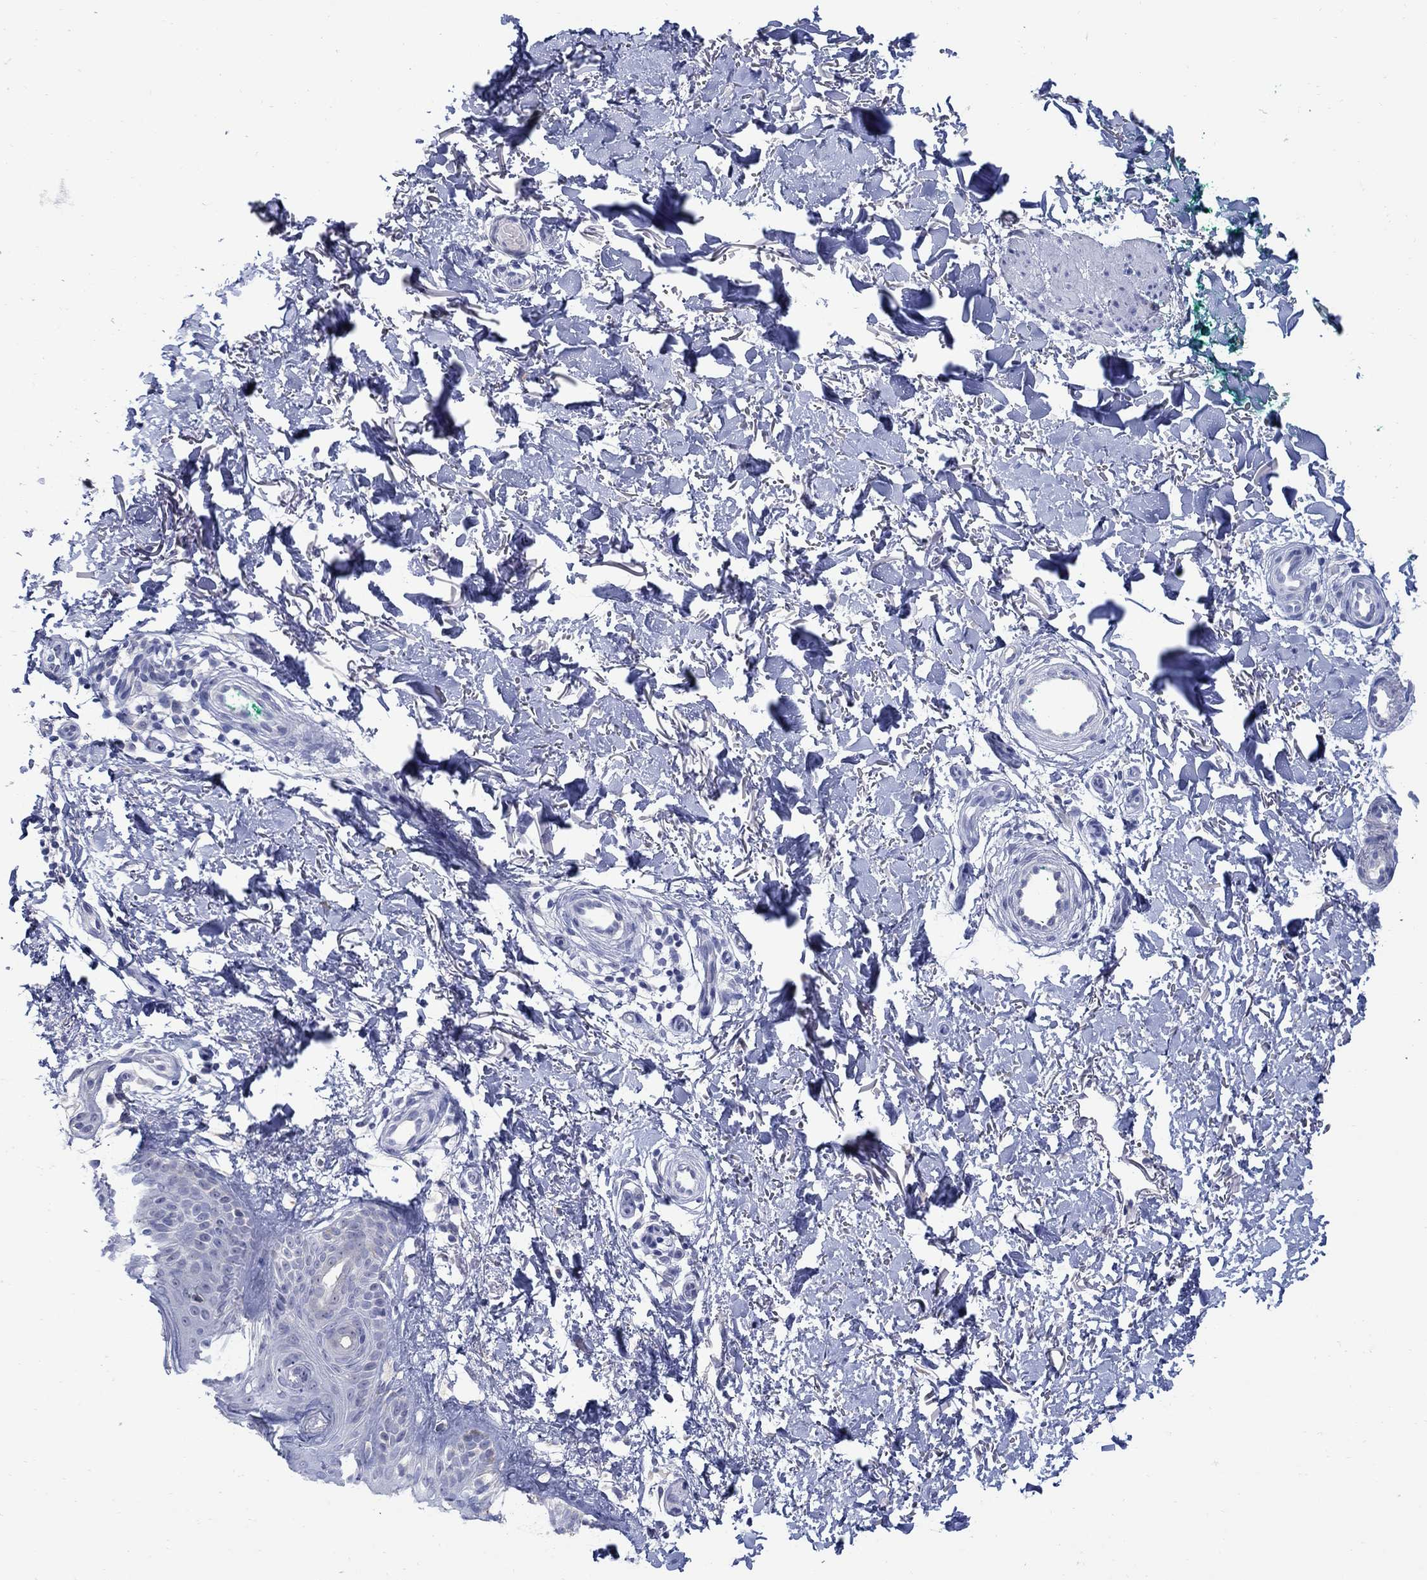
{"staining": {"intensity": "negative", "quantity": "none", "location": "none"}, "tissue": "skin", "cell_type": "Fibroblasts", "image_type": "normal", "snomed": [{"axis": "morphology", "description": "Normal tissue, NOS"}, {"axis": "morphology", "description": "Inflammation, NOS"}, {"axis": "morphology", "description": "Fibrosis, NOS"}, {"axis": "topography", "description": "Skin"}], "caption": "DAB (3,3'-diaminobenzidine) immunohistochemical staining of benign skin reveals no significant expression in fibroblasts. The staining was performed using DAB to visualize the protein expression in brown, while the nuclei were stained in blue with hematoxylin (Magnification: 20x).", "gene": "REEP2", "patient": {"sex": "male", "age": 71}}